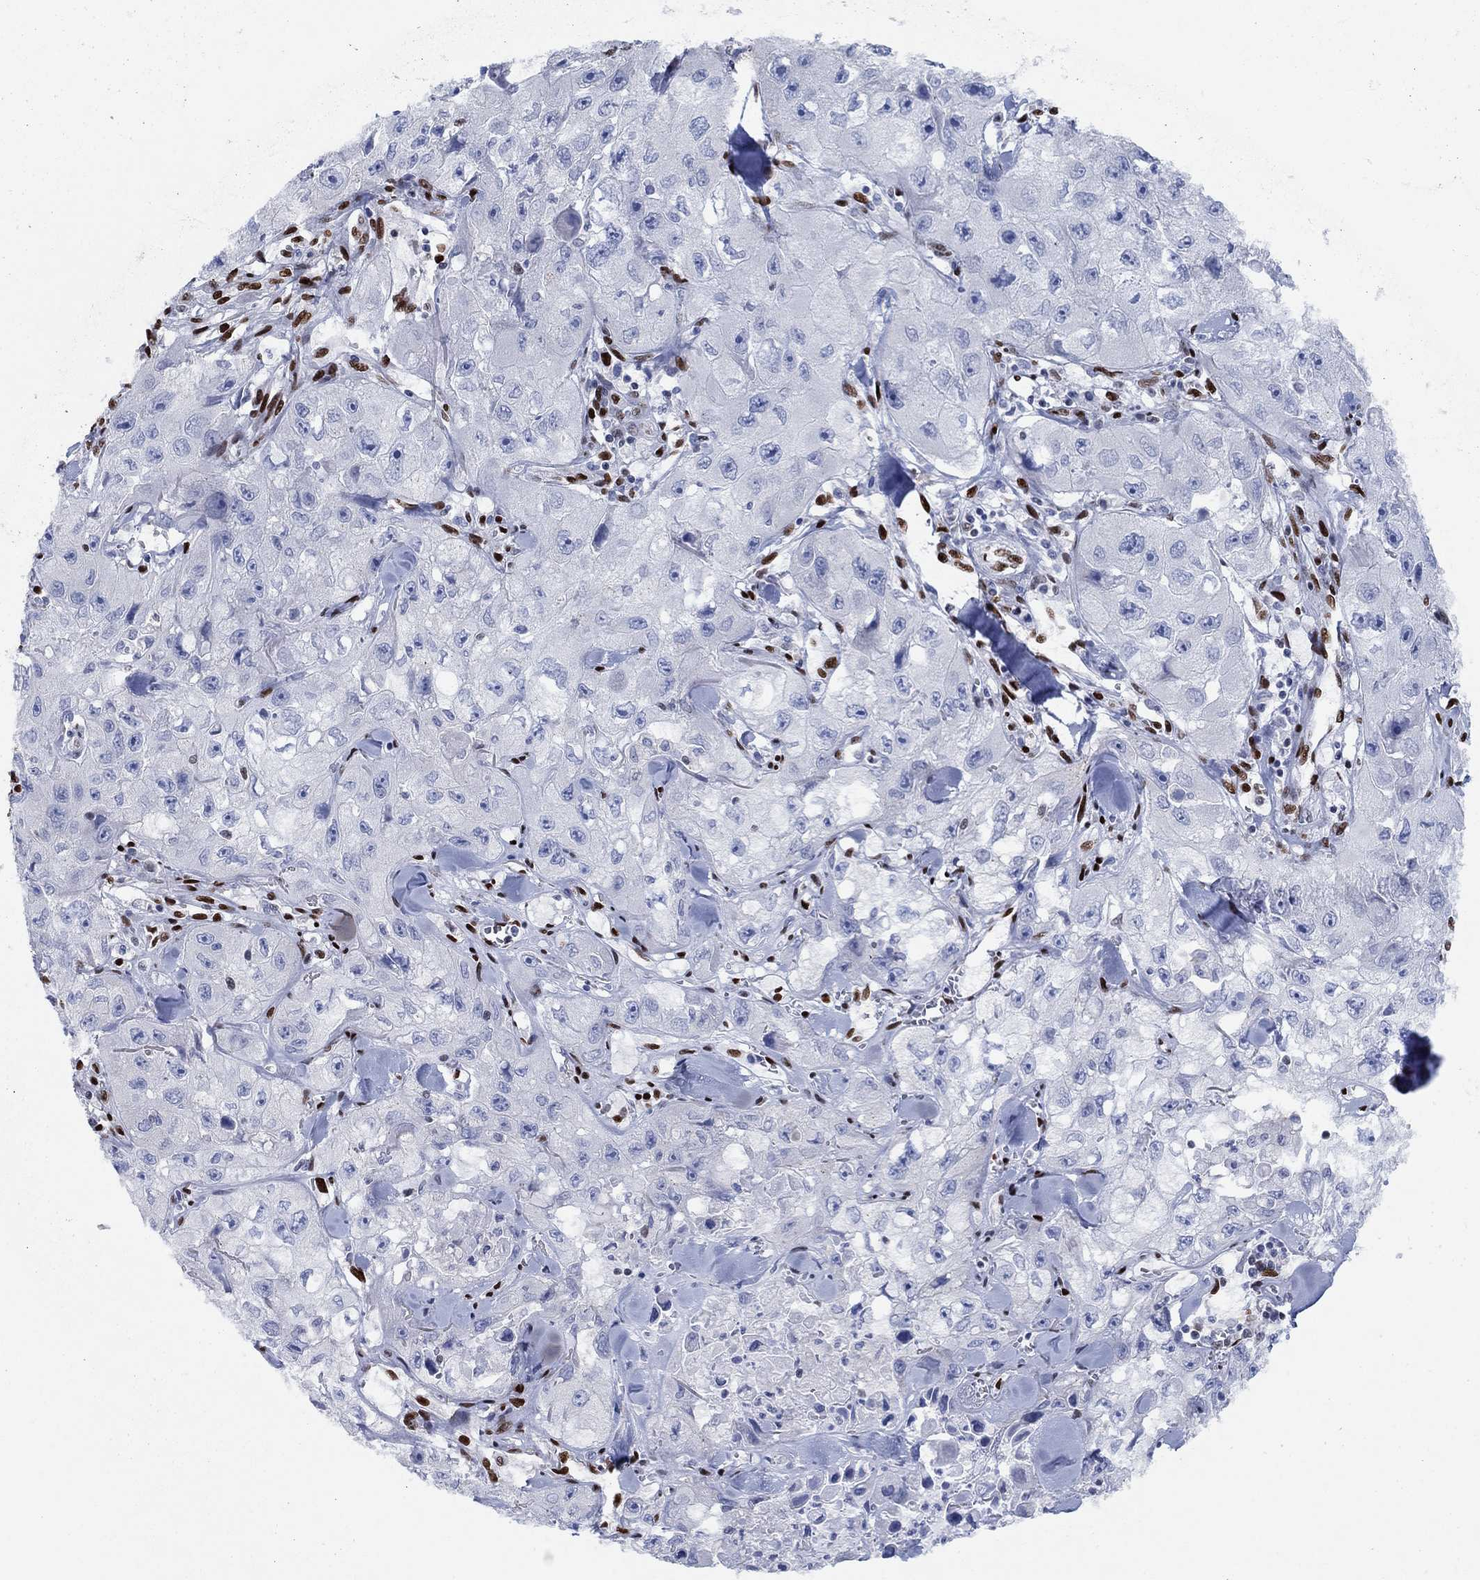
{"staining": {"intensity": "negative", "quantity": "none", "location": "none"}, "tissue": "skin cancer", "cell_type": "Tumor cells", "image_type": "cancer", "snomed": [{"axis": "morphology", "description": "Squamous cell carcinoma, NOS"}, {"axis": "topography", "description": "Skin"}, {"axis": "topography", "description": "Subcutis"}], "caption": "Squamous cell carcinoma (skin) was stained to show a protein in brown. There is no significant staining in tumor cells. (DAB (3,3'-diaminobenzidine) IHC, high magnification).", "gene": "ZEB1", "patient": {"sex": "male", "age": 73}}